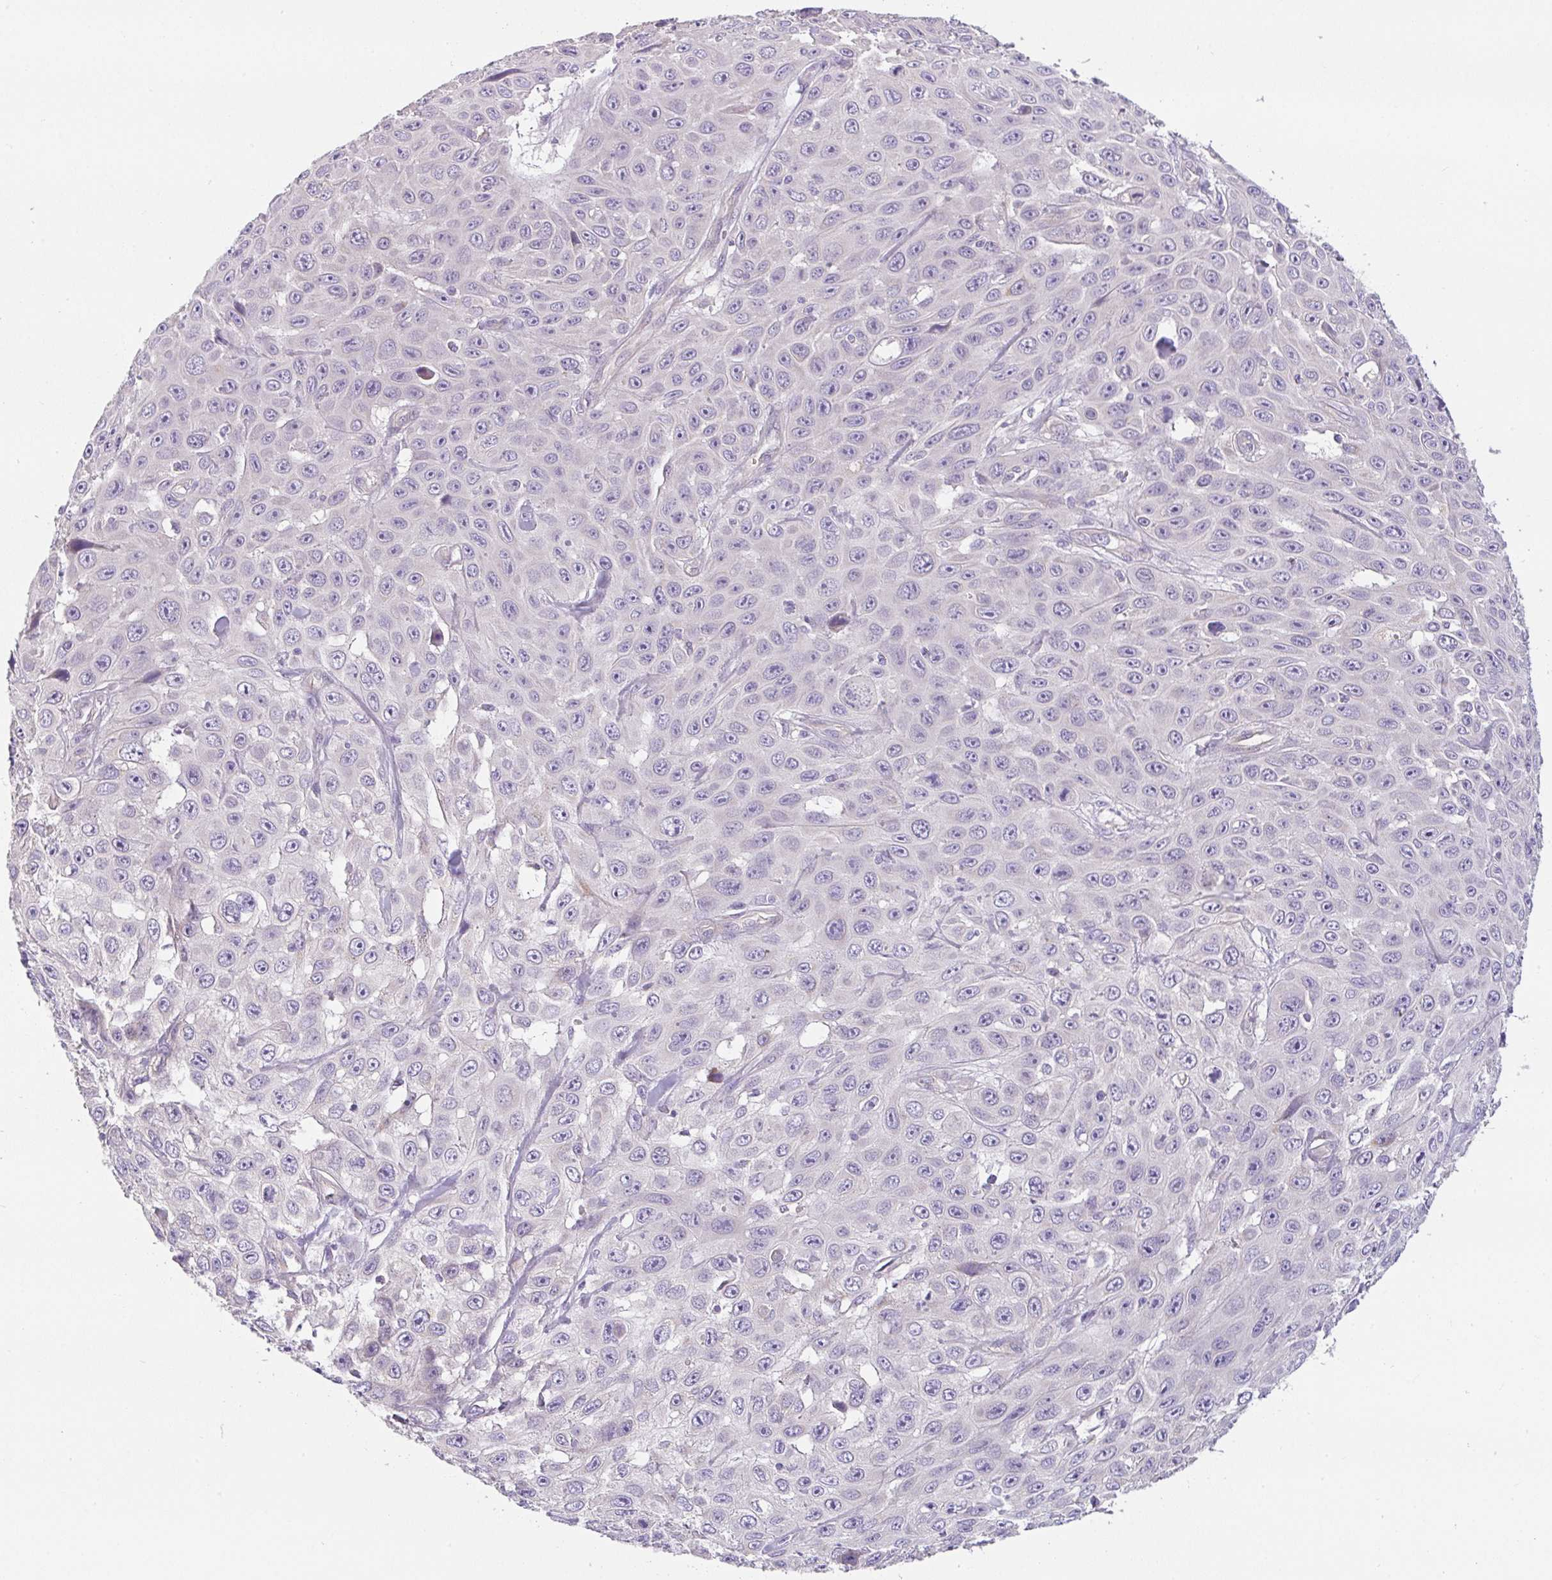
{"staining": {"intensity": "negative", "quantity": "none", "location": "none"}, "tissue": "skin cancer", "cell_type": "Tumor cells", "image_type": "cancer", "snomed": [{"axis": "morphology", "description": "Squamous cell carcinoma, NOS"}, {"axis": "topography", "description": "Skin"}], "caption": "A photomicrograph of human skin cancer (squamous cell carcinoma) is negative for staining in tumor cells.", "gene": "FILIP1", "patient": {"sex": "male", "age": 82}}